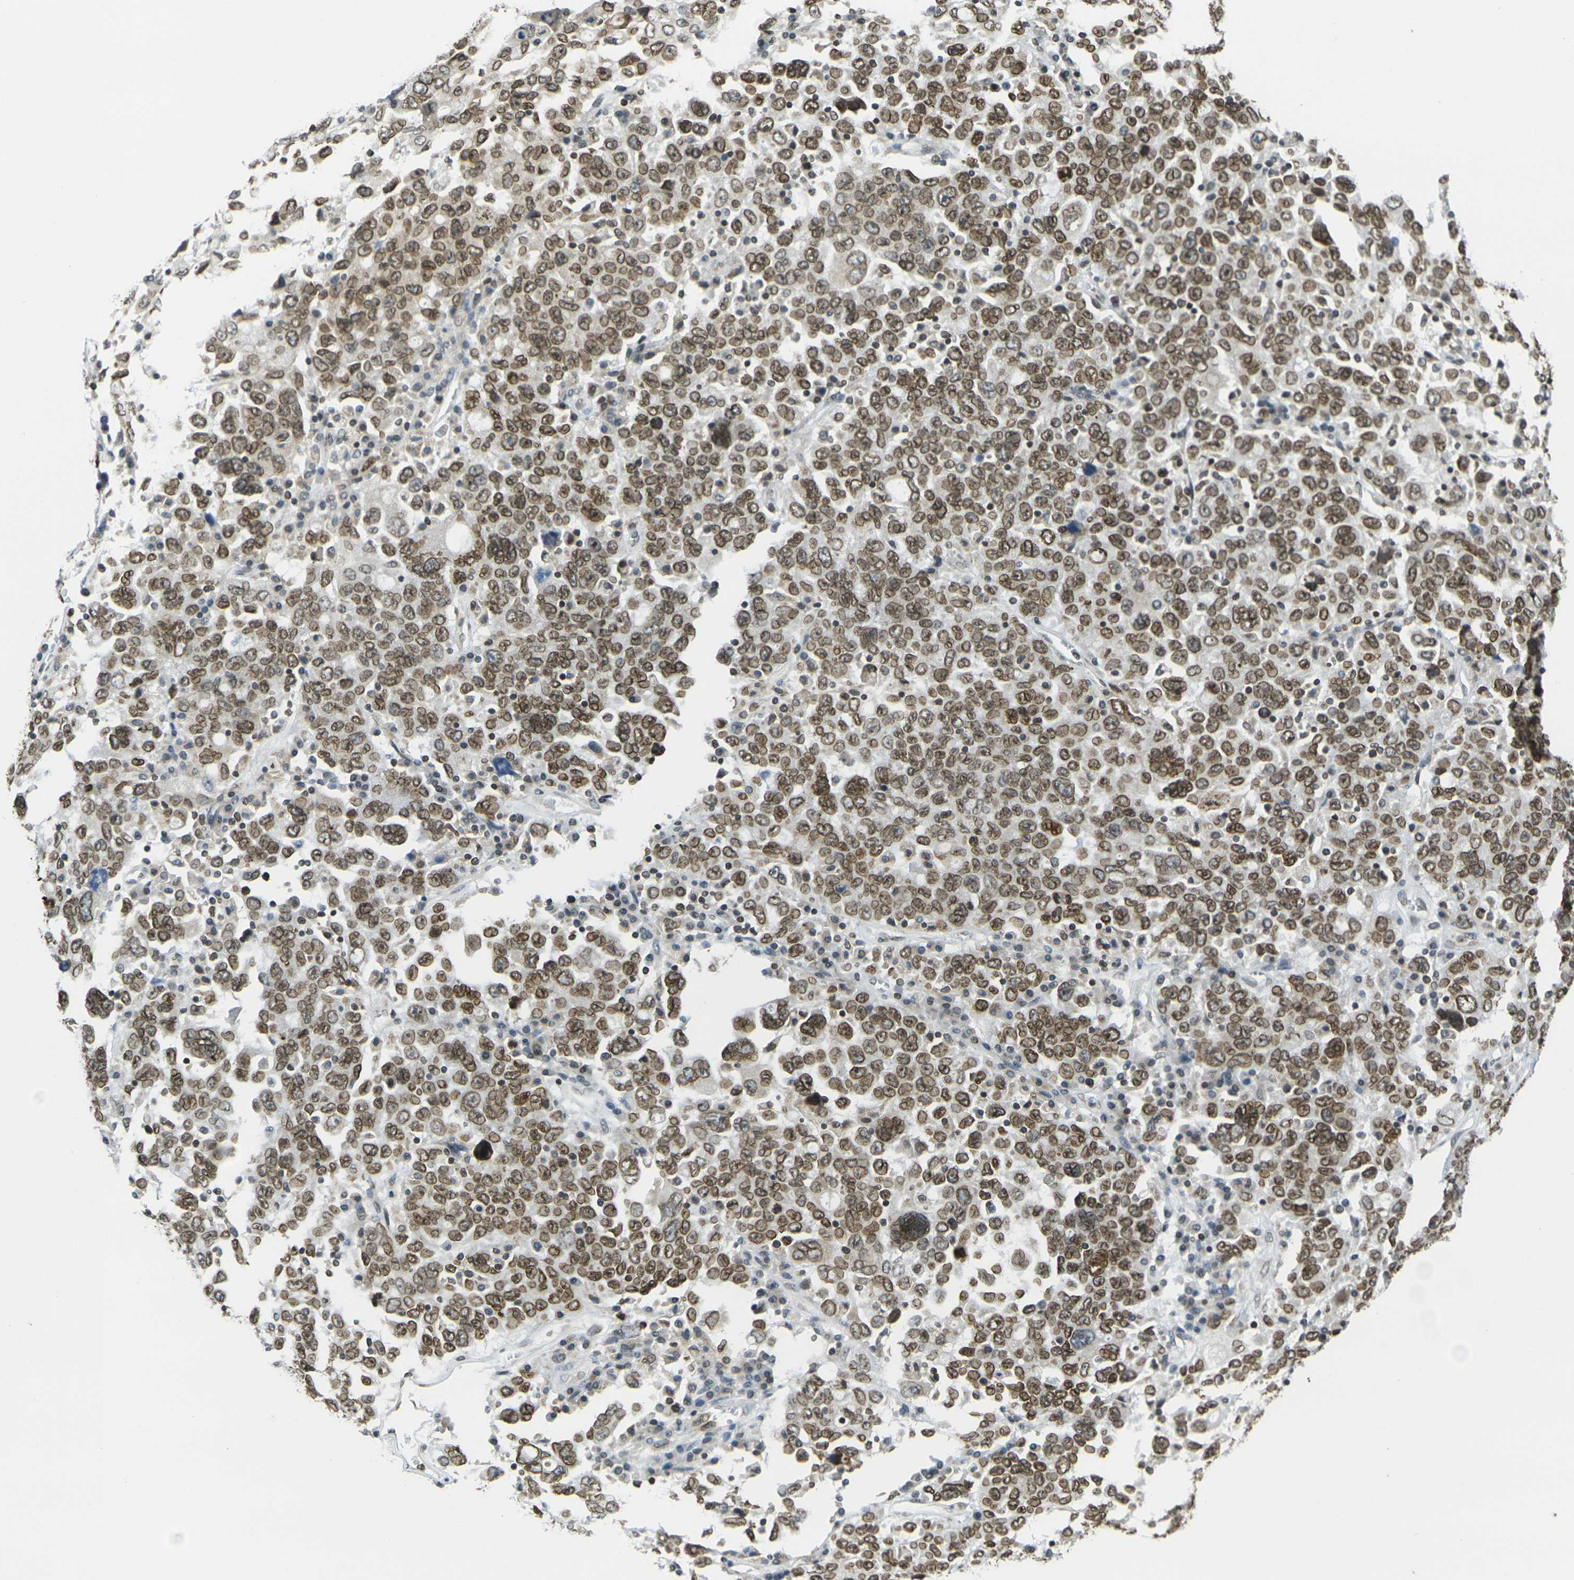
{"staining": {"intensity": "strong", "quantity": ">75%", "location": "cytoplasmic/membranous,nuclear"}, "tissue": "ovarian cancer", "cell_type": "Tumor cells", "image_type": "cancer", "snomed": [{"axis": "morphology", "description": "Carcinoma, endometroid"}, {"axis": "topography", "description": "Ovary"}], "caption": "A brown stain highlights strong cytoplasmic/membranous and nuclear positivity of a protein in ovarian cancer tumor cells. (DAB (3,3'-diaminobenzidine) = brown stain, brightfield microscopy at high magnification).", "gene": "BRDT", "patient": {"sex": "female", "age": 62}}